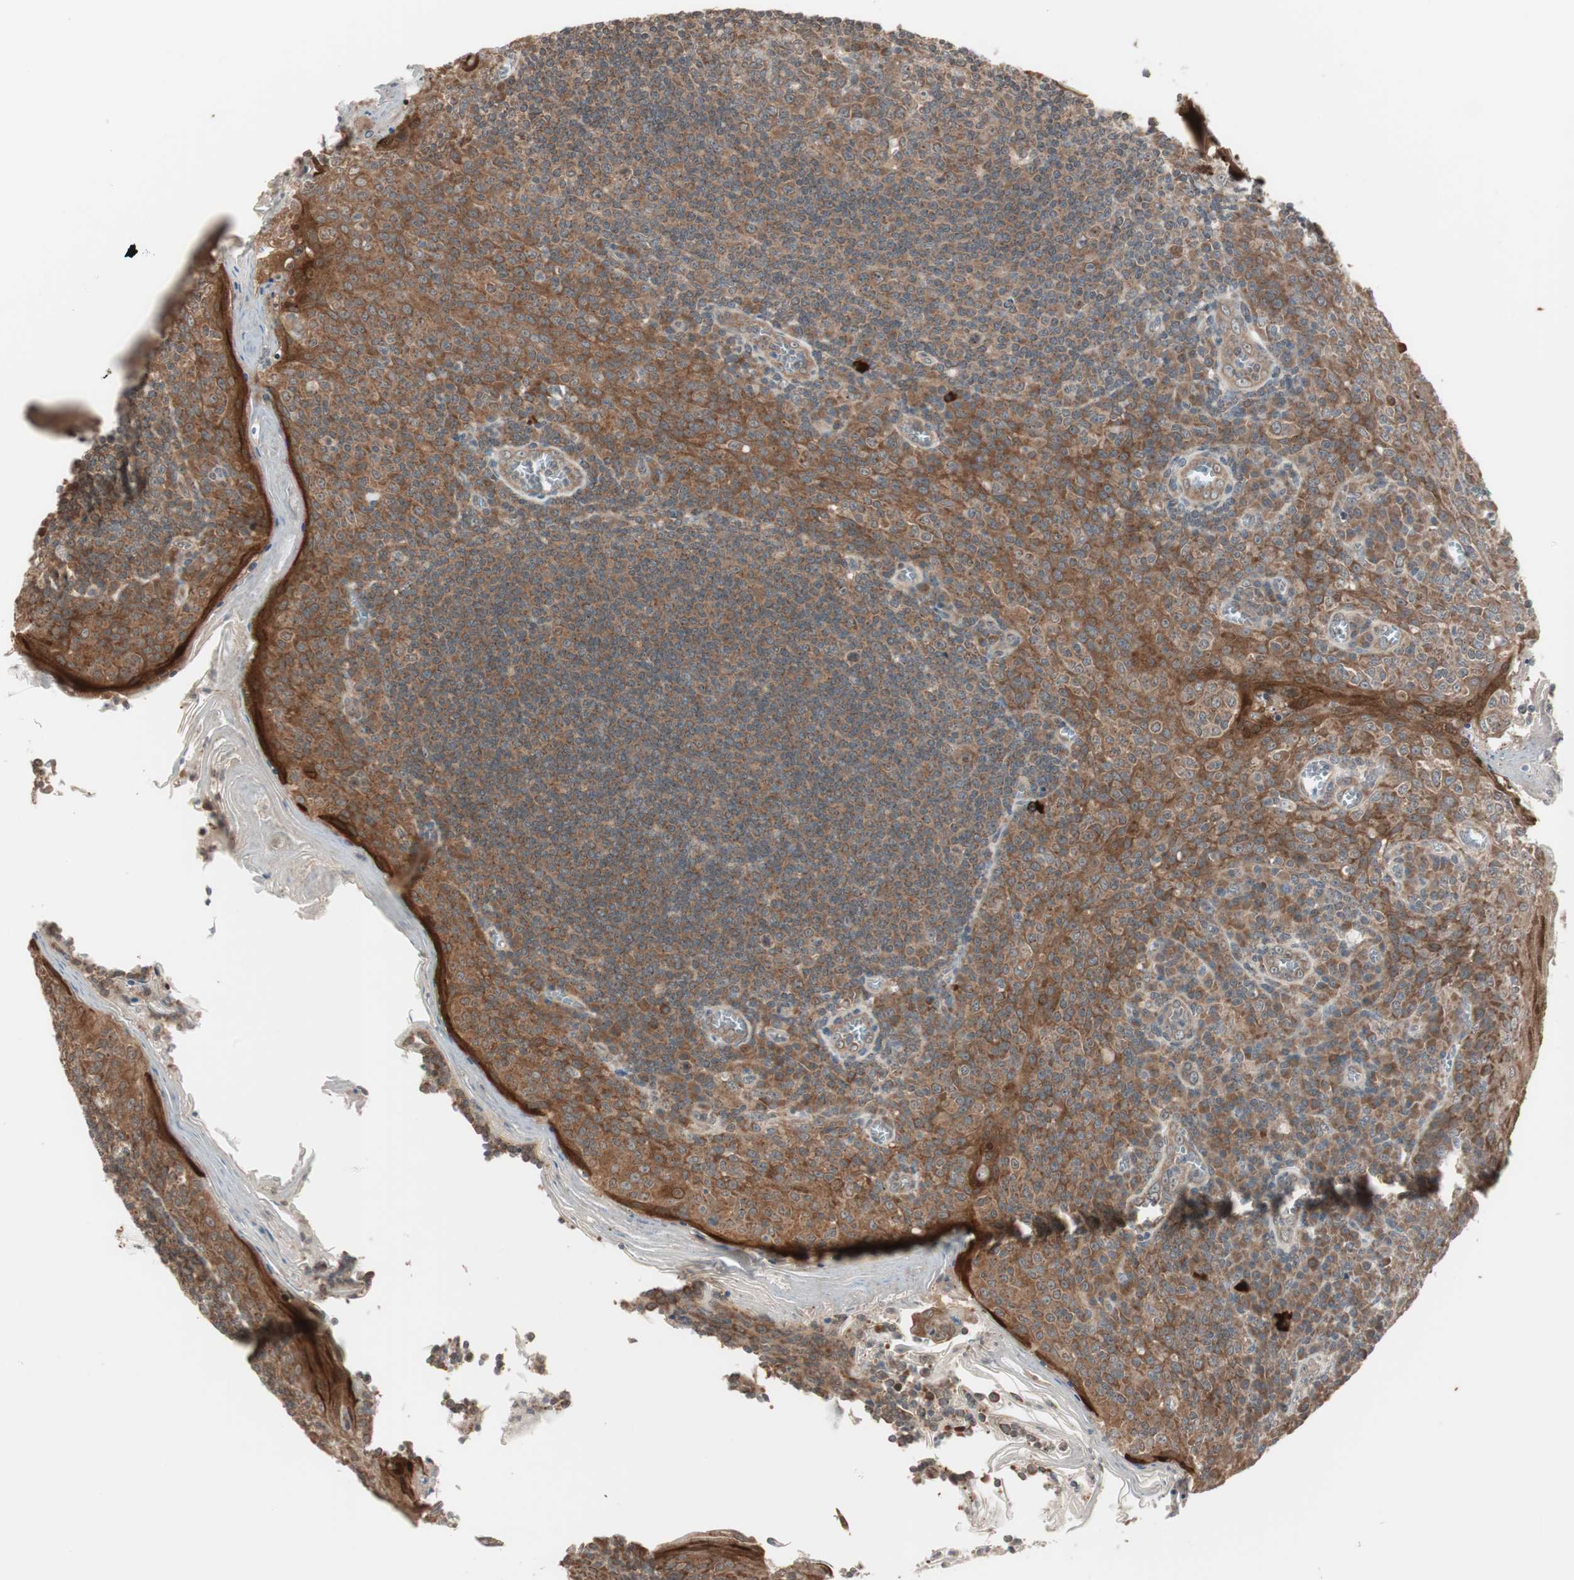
{"staining": {"intensity": "moderate", "quantity": ">75%", "location": "cytoplasmic/membranous"}, "tissue": "tonsil", "cell_type": "Germinal center cells", "image_type": "normal", "snomed": [{"axis": "morphology", "description": "Normal tissue, NOS"}, {"axis": "topography", "description": "Tonsil"}], "caption": "Immunohistochemical staining of unremarkable human tonsil reveals >75% levels of moderate cytoplasmic/membranous protein positivity in approximately >75% of germinal center cells. The protein of interest is shown in brown color, while the nuclei are stained blue.", "gene": "FBXO5", "patient": {"sex": "male", "age": 31}}